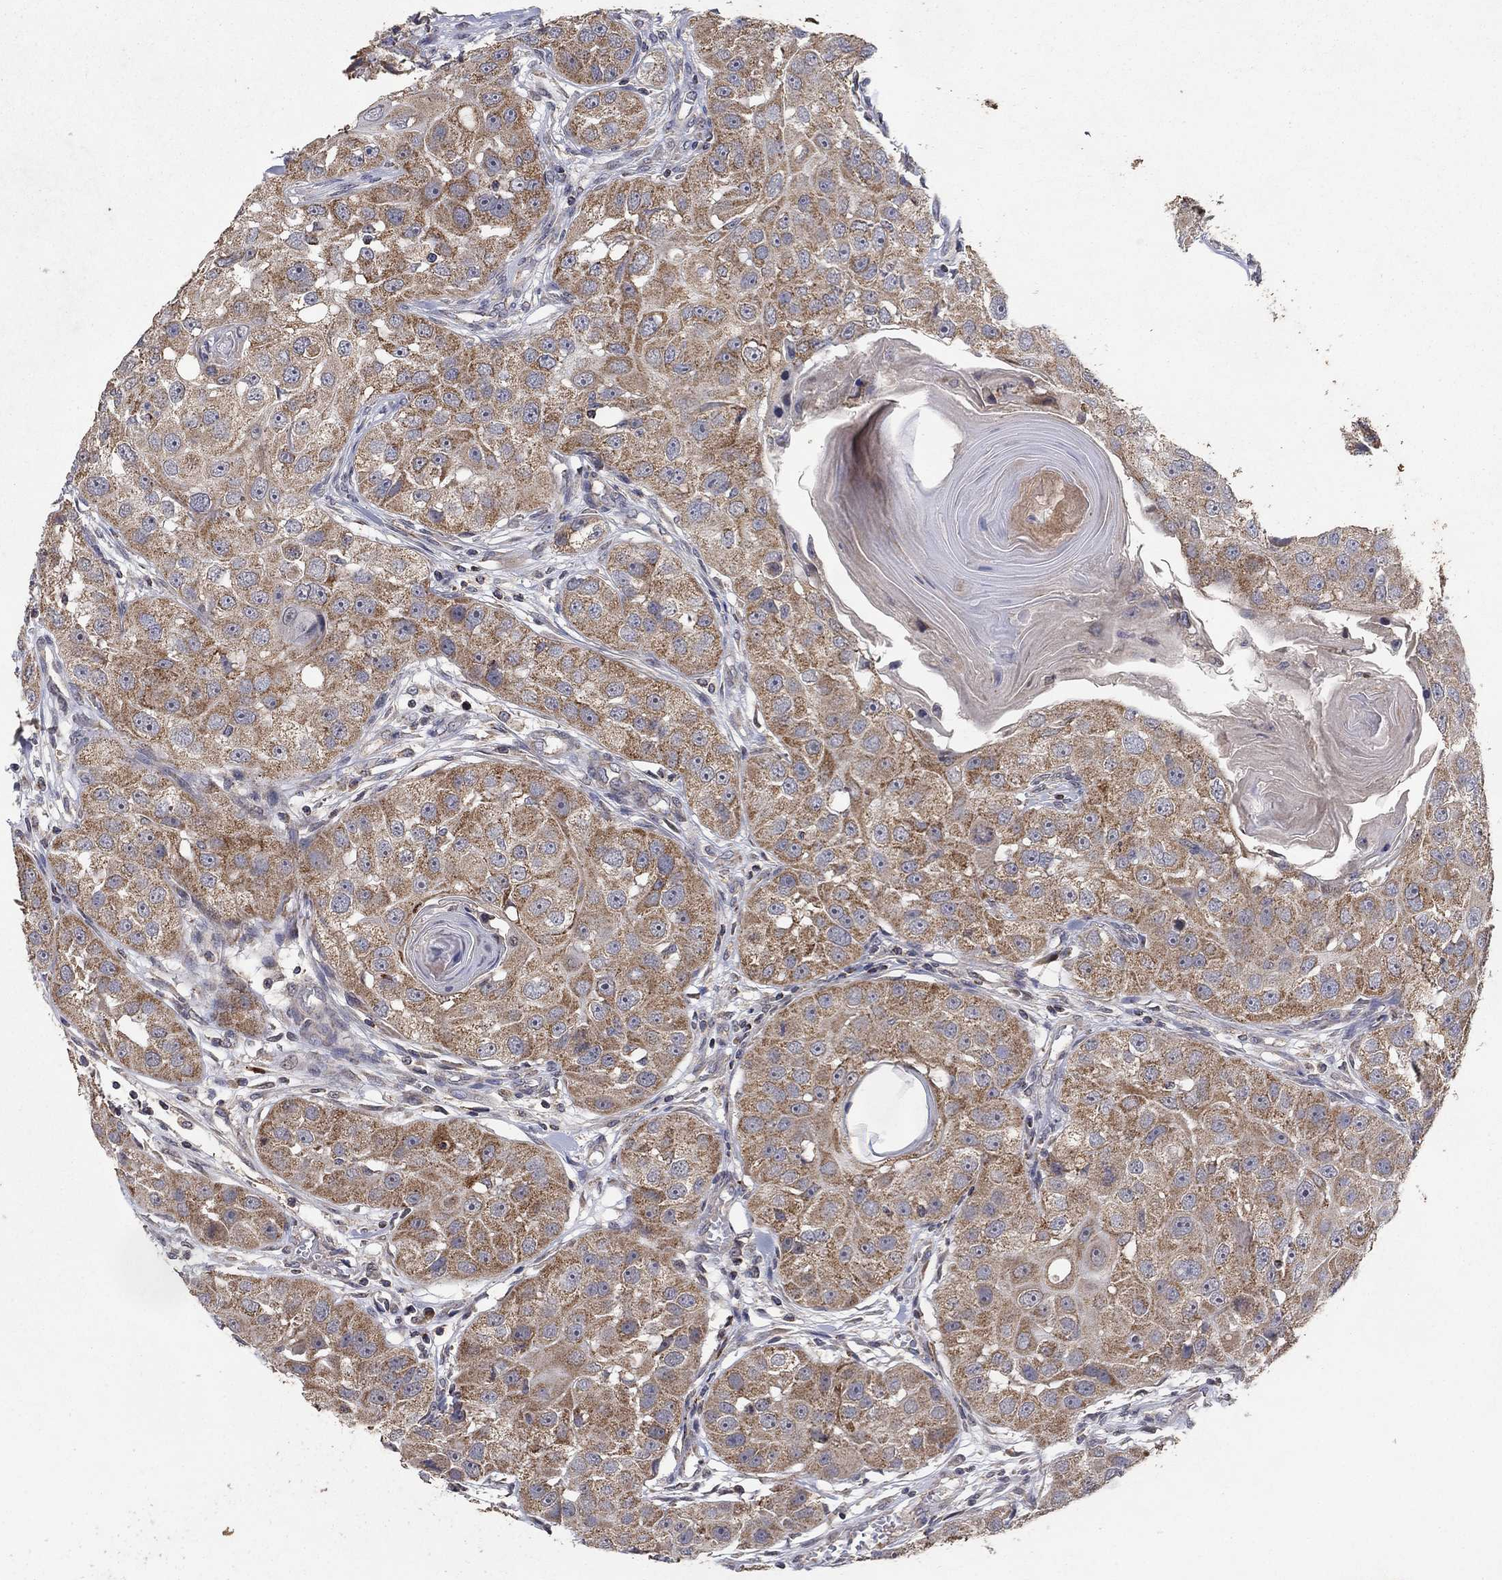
{"staining": {"intensity": "moderate", "quantity": ">75%", "location": "cytoplasmic/membranous"}, "tissue": "head and neck cancer", "cell_type": "Tumor cells", "image_type": "cancer", "snomed": [{"axis": "morphology", "description": "Normal tissue, NOS"}, {"axis": "morphology", "description": "Squamous cell carcinoma, NOS"}, {"axis": "topography", "description": "Skeletal muscle"}, {"axis": "topography", "description": "Head-Neck"}], "caption": "A brown stain shows moderate cytoplasmic/membranous positivity of a protein in human squamous cell carcinoma (head and neck) tumor cells. (Stains: DAB in brown, nuclei in blue, Microscopy: brightfield microscopy at high magnification).", "gene": "GPSM1", "patient": {"sex": "male", "age": 51}}